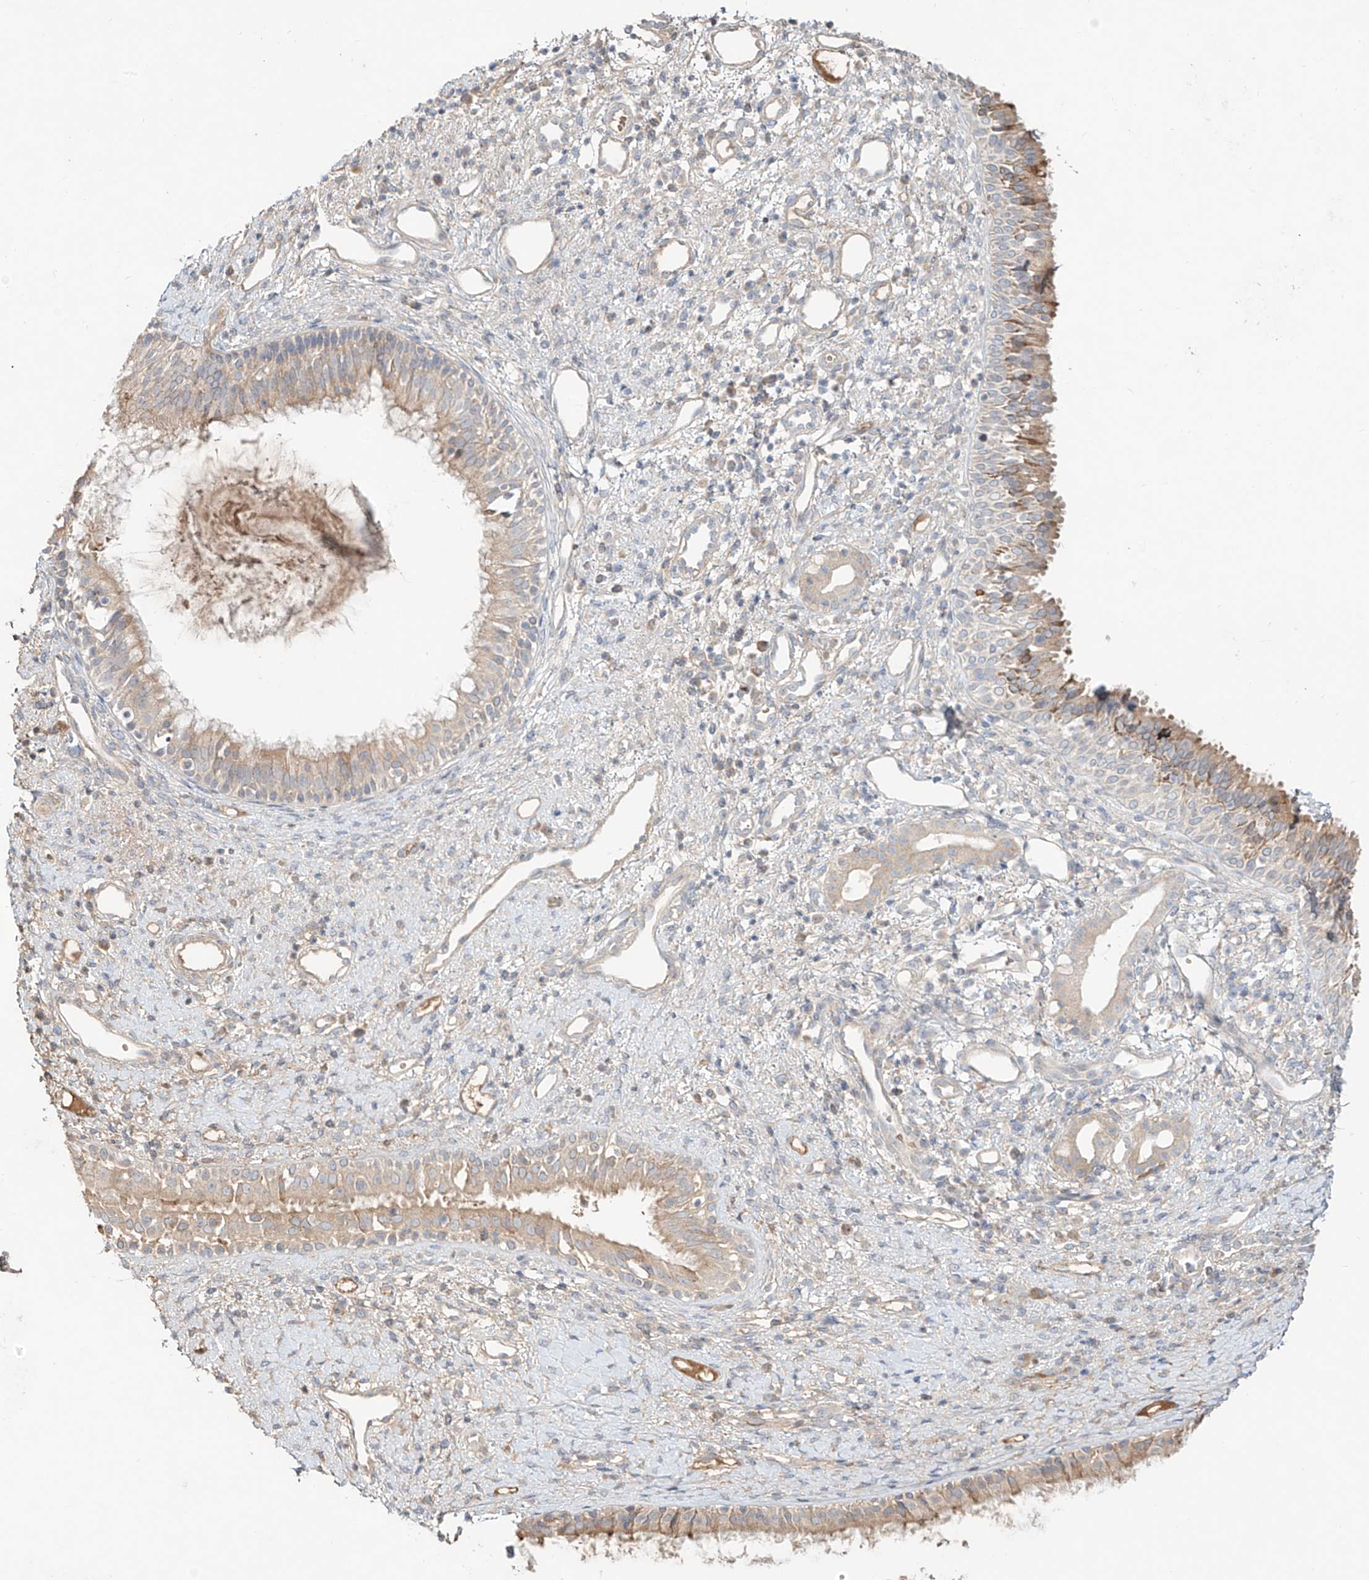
{"staining": {"intensity": "moderate", "quantity": "25%-75%", "location": "cytoplasmic/membranous"}, "tissue": "nasopharynx", "cell_type": "Respiratory epithelial cells", "image_type": "normal", "snomed": [{"axis": "morphology", "description": "Normal tissue, NOS"}, {"axis": "topography", "description": "Nasopharynx"}], "caption": "A histopathology image of human nasopharynx stained for a protein shows moderate cytoplasmic/membranous brown staining in respiratory epithelial cells. (brown staining indicates protein expression, while blue staining denotes nuclei).", "gene": "ERO1A", "patient": {"sex": "male", "age": 22}}